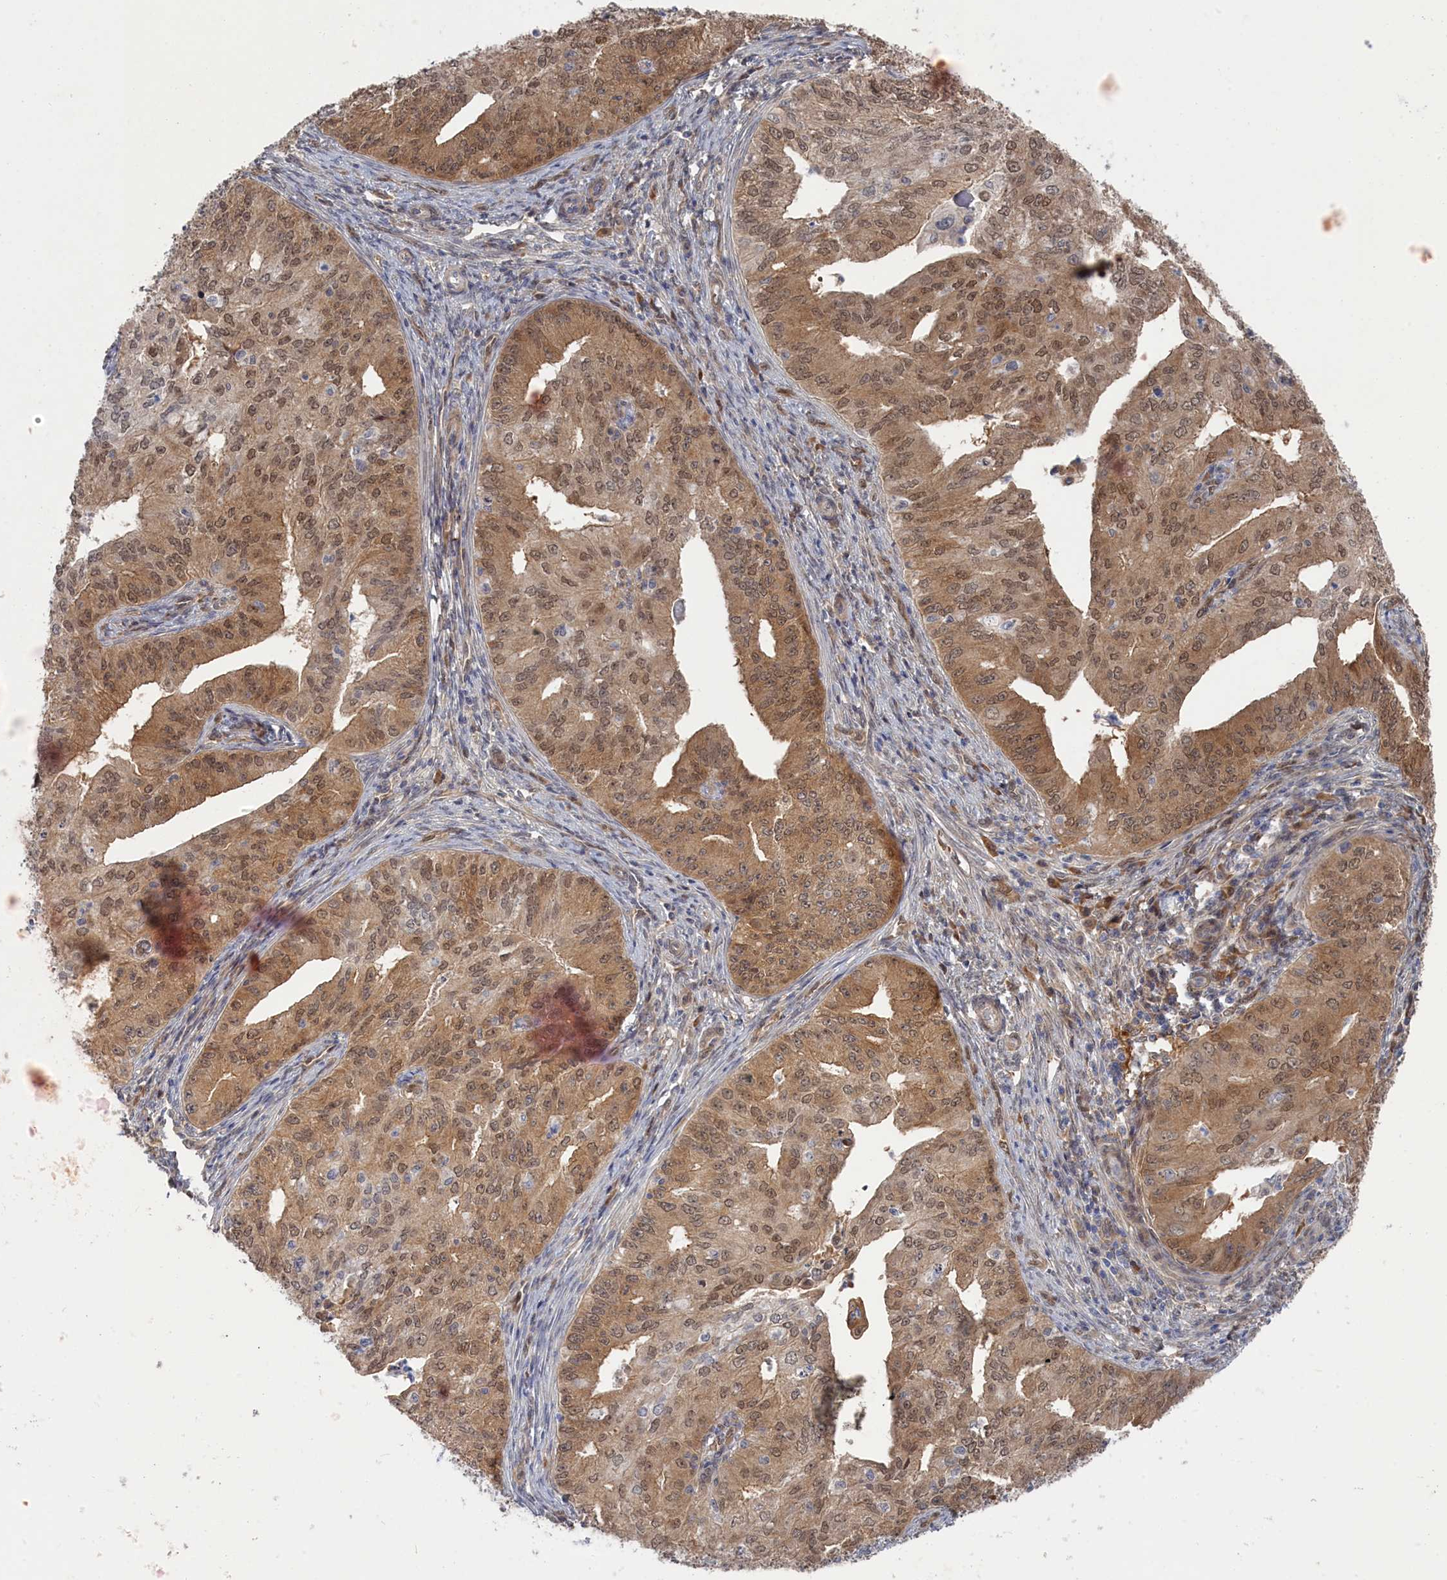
{"staining": {"intensity": "moderate", "quantity": ">75%", "location": "cytoplasmic/membranous,nuclear"}, "tissue": "endometrial cancer", "cell_type": "Tumor cells", "image_type": "cancer", "snomed": [{"axis": "morphology", "description": "Adenocarcinoma, NOS"}, {"axis": "topography", "description": "Endometrium"}], "caption": "Protein expression analysis of endometrial adenocarcinoma exhibits moderate cytoplasmic/membranous and nuclear expression in approximately >75% of tumor cells.", "gene": "IRGQ", "patient": {"sex": "female", "age": 50}}